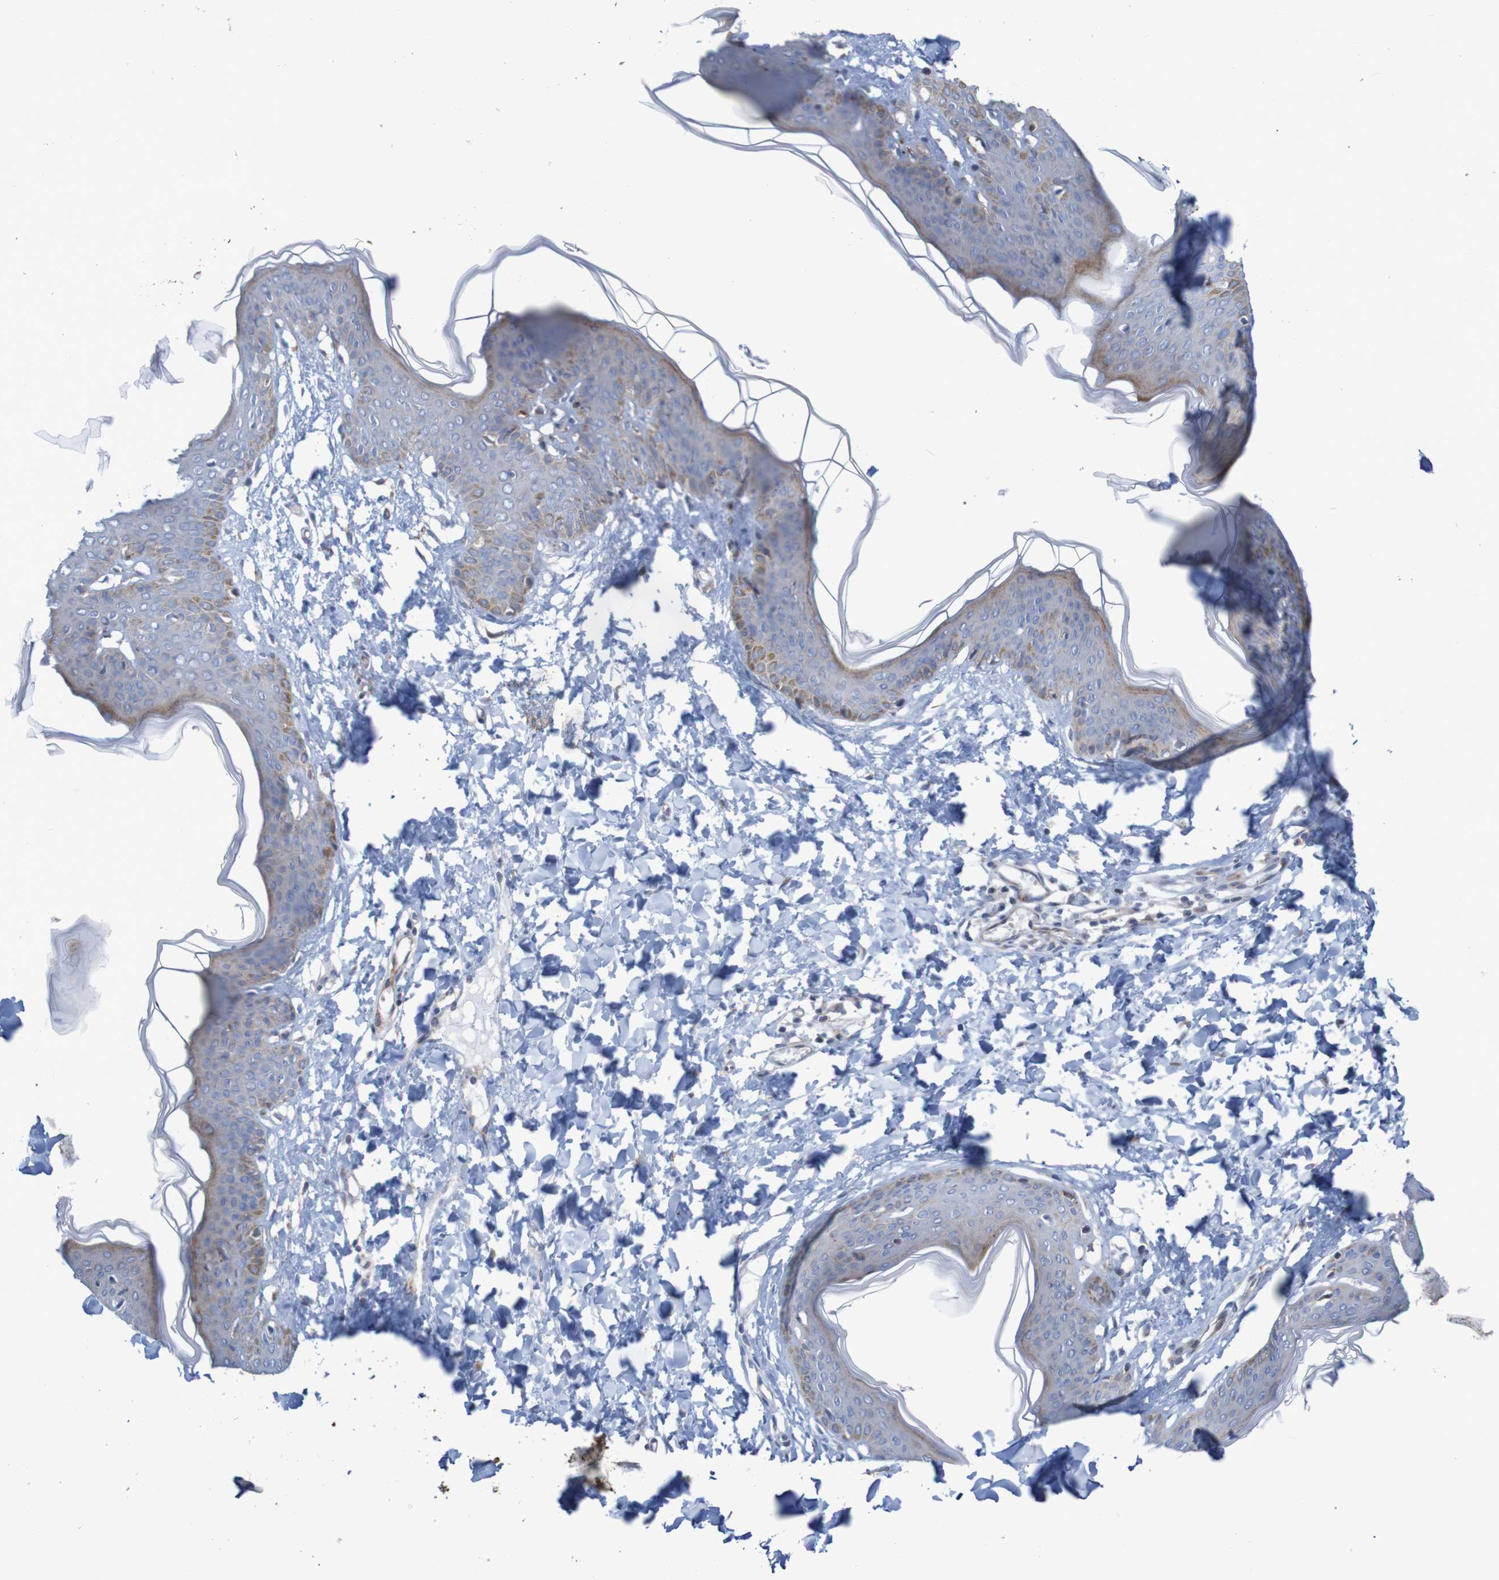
{"staining": {"intensity": "negative", "quantity": "none", "location": "none"}, "tissue": "skin", "cell_type": "Fibroblasts", "image_type": "normal", "snomed": [{"axis": "morphology", "description": "Normal tissue, NOS"}, {"axis": "topography", "description": "Skin"}], "caption": "The micrograph reveals no significant expression in fibroblasts of skin.", "gene": "ANGPT4", "patient": {"sex": "female", "age": 17}}